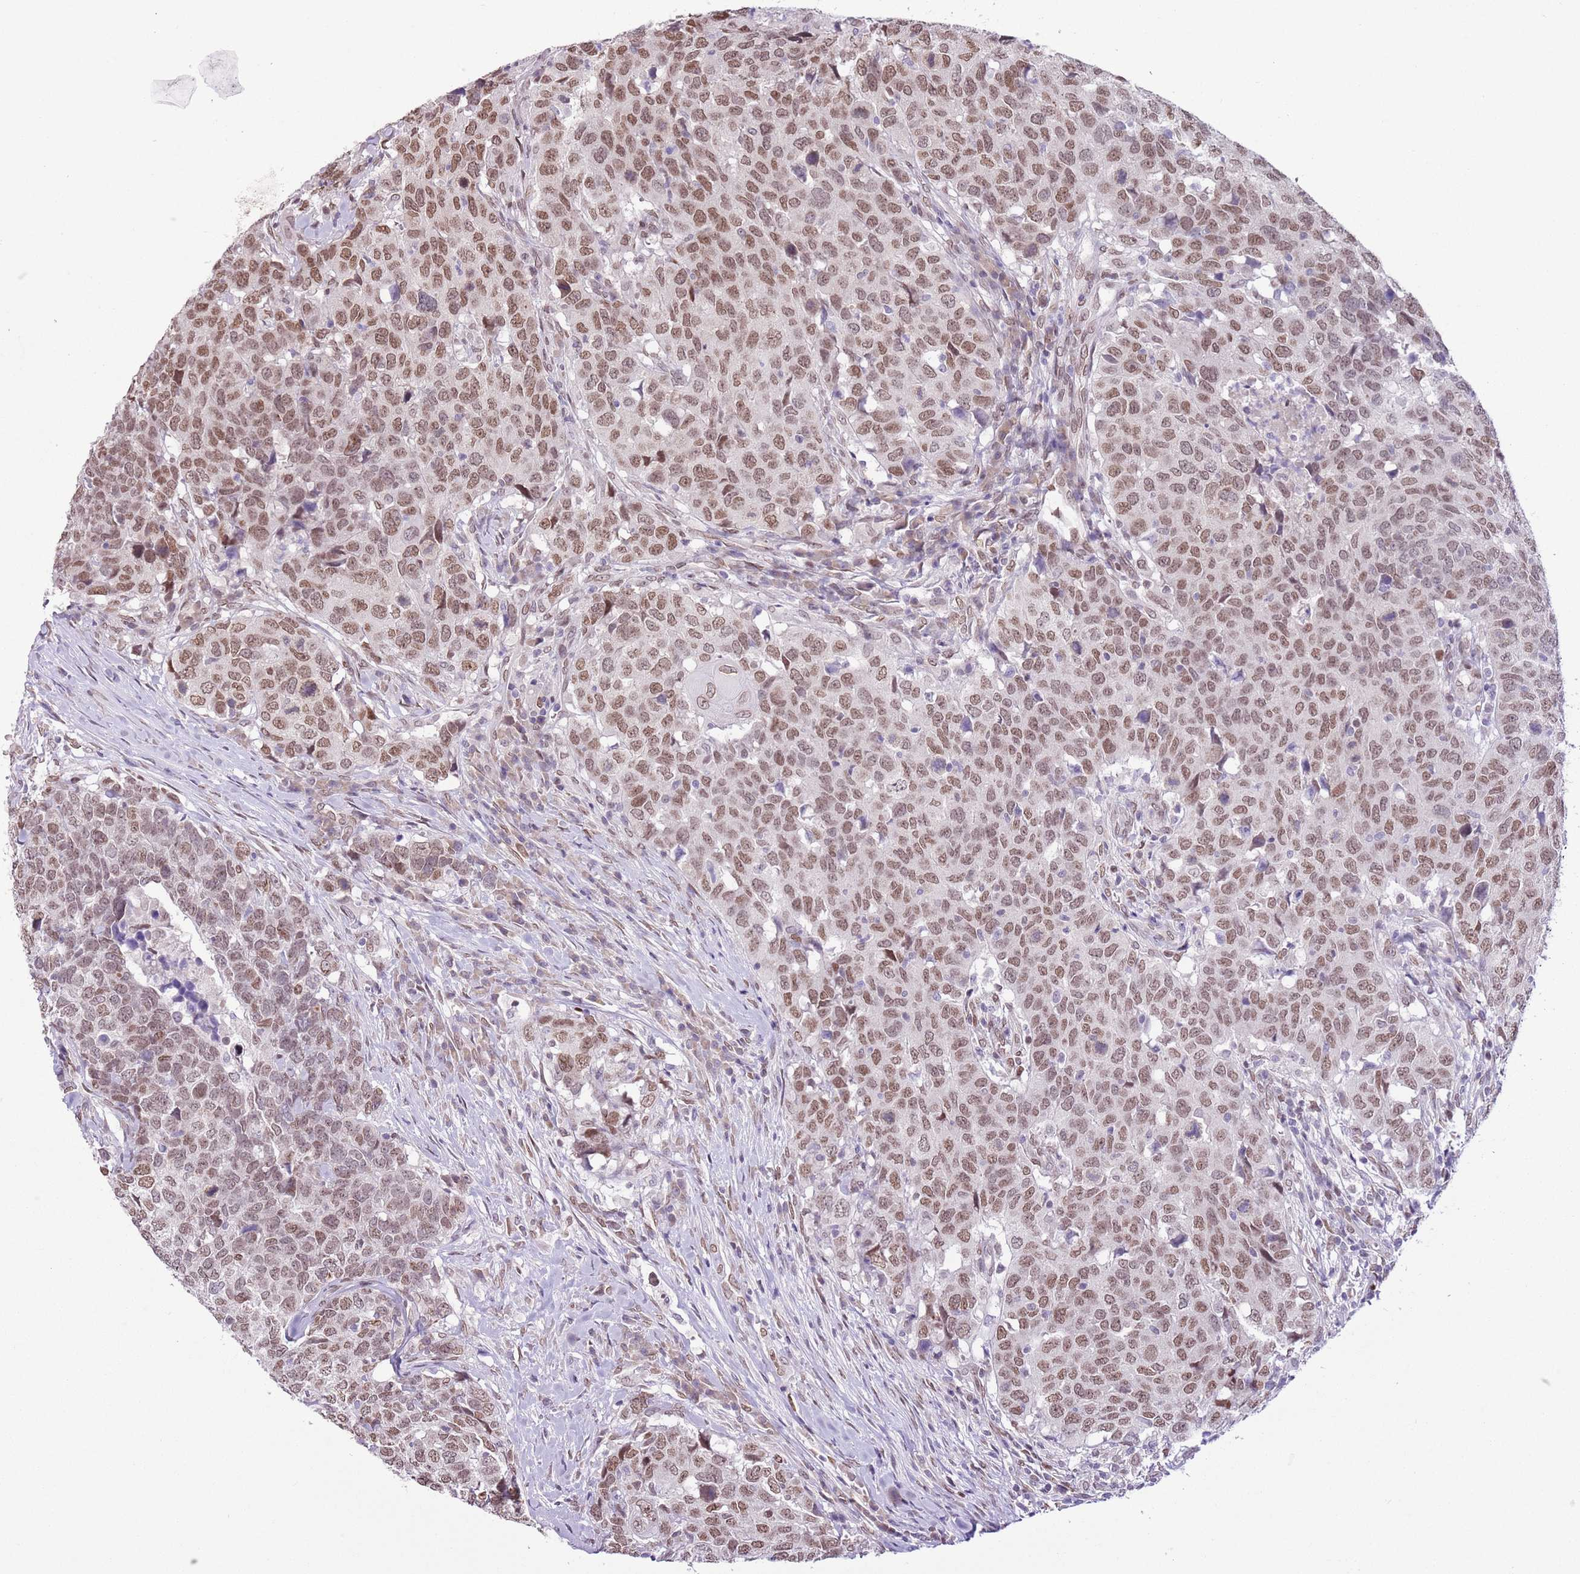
{"staining": {"intensity": "moderate", "quantity": ">75%", "location": "cytoplasmic/membranous,nuclear"}, "tissue": "head and neck cancer", "cell_type": "Tumor cells", "image_type": "cancer", "snomed": [{"axis": "morphology", "description": "Normal tissue, NOS"}, {"axis": "morphology", "description": "Squamous cell carcinoma, NOS"}, {"axis": "topography", "description": "Skeletal muscle"}, {"axis": "topography", "description": "Vascular tissue"}, {"axis": "topography", "description": "Peripheral nerve tissue"}, {"axis": "topography", "description": "Head-Neck"}], "caption": "Tumor cells exhibit medium levels of moderate cytoplasmic/membranous and nuclear positivity in approximately >75% of cells in human head and neck squamous cell carcinoma.", "gene": "ZGLP1", "patient": {"sex": "male", "age": 66}}